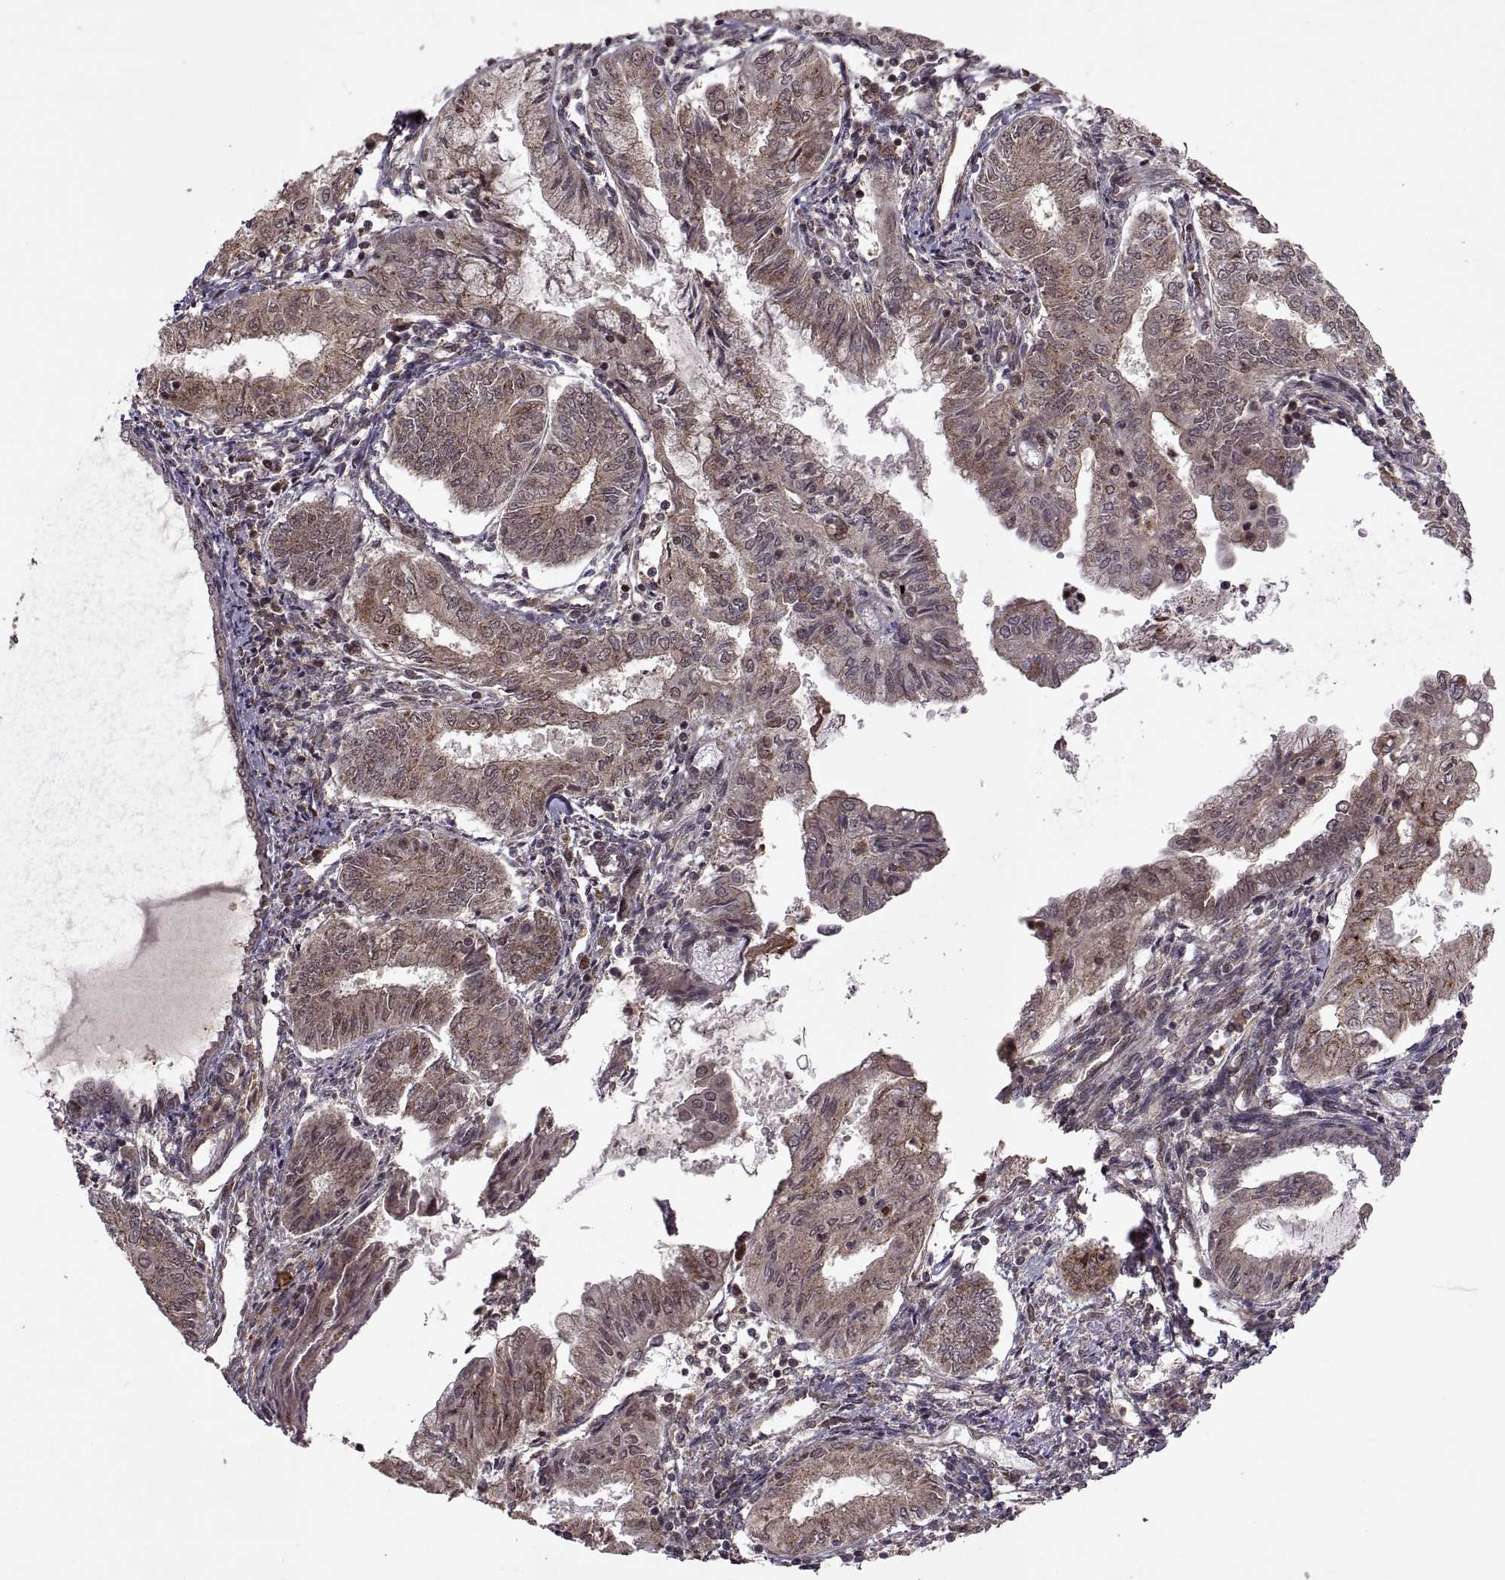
{"staining": {"intensity": "weak", "quantity": ">75%", "location": "cytoplasmic/membranous"}, "tissue": "endometrial cancer", "cell_type": "Tumor cells", "image_type": "cancer", "snomed": [{"axis": "morphology", "description": "Adenocarcinoma, NOS"}, {"axis": "topography", "description": "Endometrium"}], "caption": "An immunohistochemistry image of neoplastic tissue is shown. Protein staining in brown highlights weak cytoplasmic/membranous positivity in adenocarcinoma (endometrial) within tumor cells. The protein of interest is stained brown, and the nuclei are stained in blue (DAB (3,3'-diaminobenzidine) IHC with brightfield microscopy, high magnification).", "gene": "PTOV1", "patient": {"sex": "female", "age": 68}}